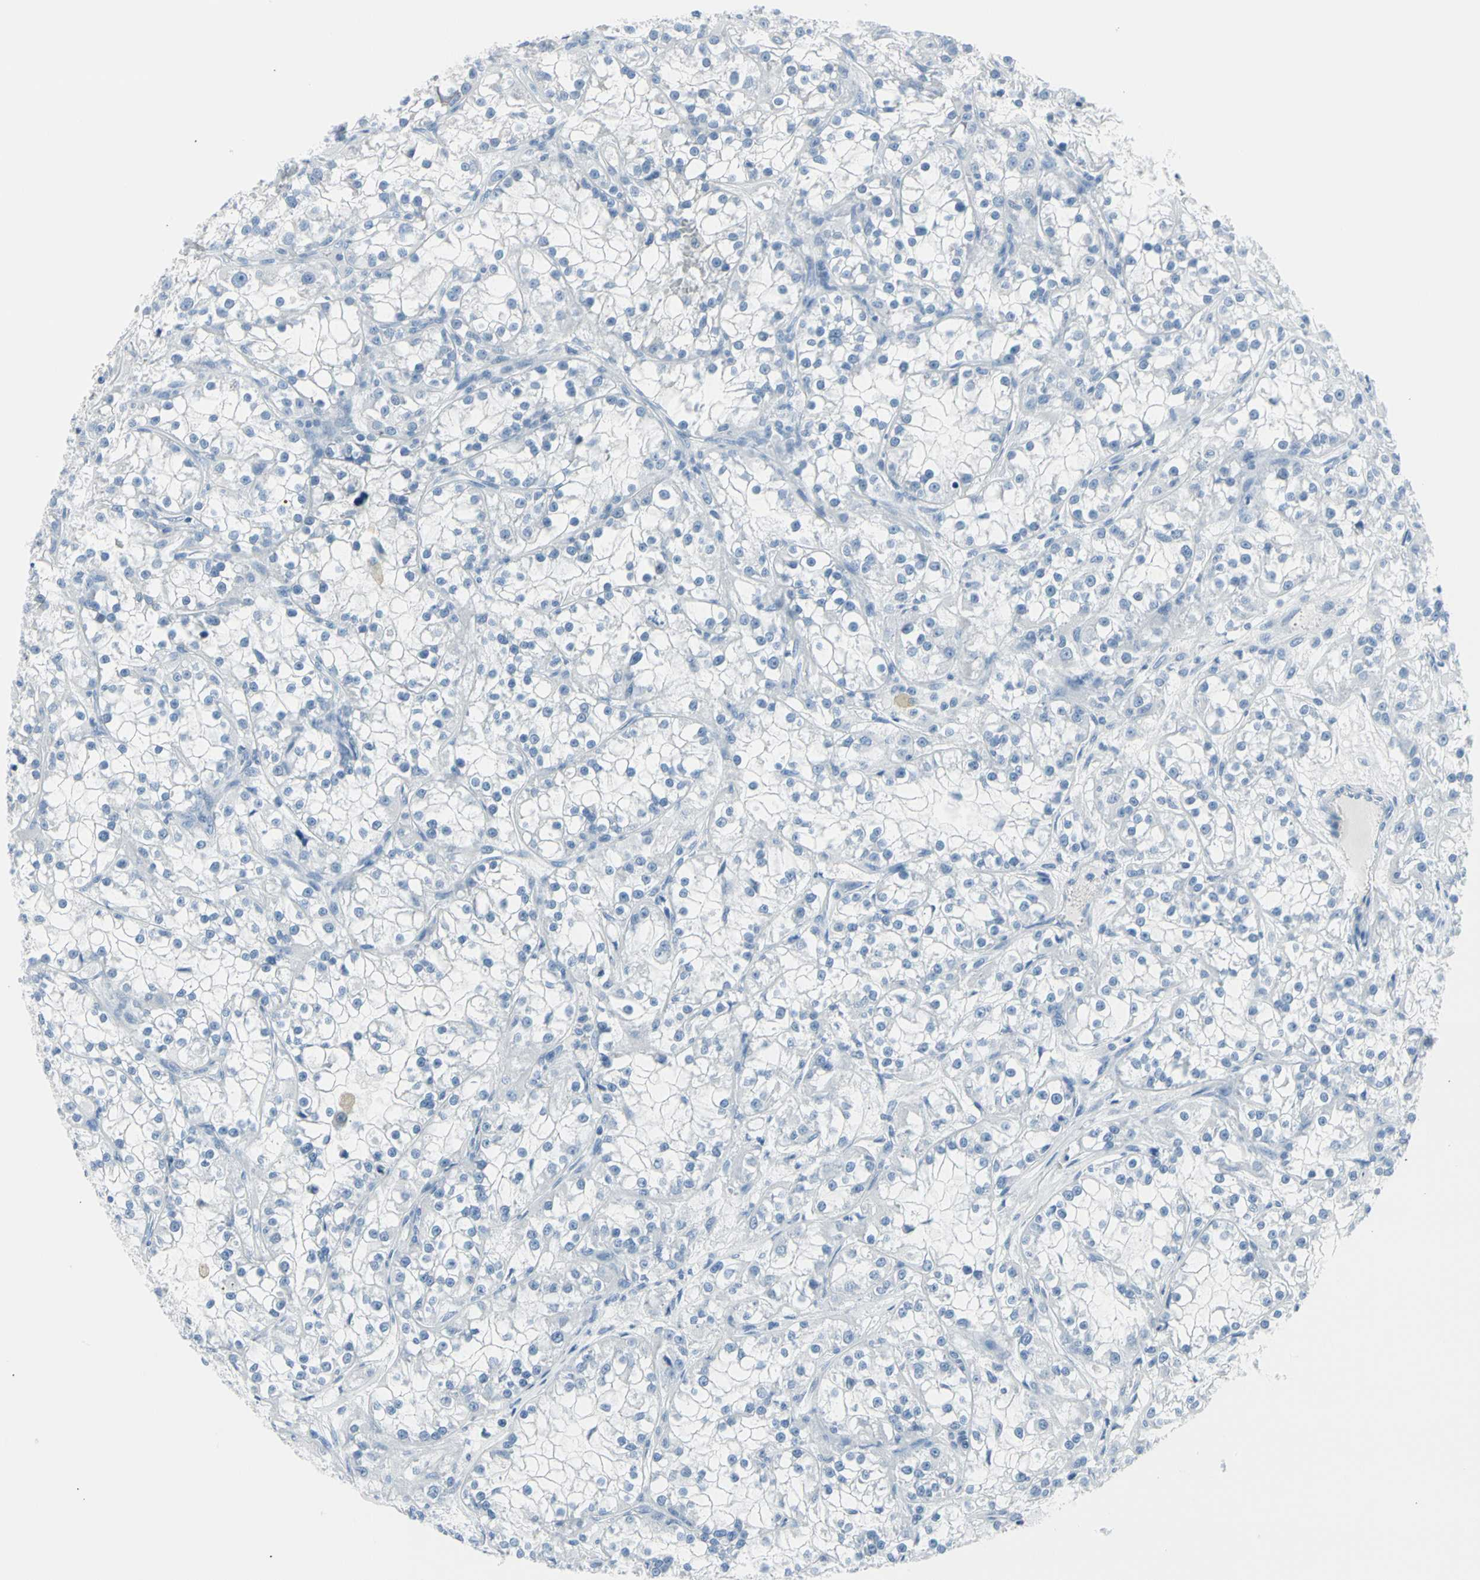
{"staining": {"intensity": "negative", "quantity": "none", "location": "none"}, "tissue": "renal cancer", "cell_type": "Tumor cells", "image_type": "cancer", "snomed": [{"axis": "morphology", "description": "Adenocarcinoma, NOS"}, {"axis": "topography", "description": "Kidney"}], "caption": "Renal cancer was stained to show a protein in brown. There is no significant positivity in tumor cells.", "gene": "TPO", "patient": {"sex": "female", "age": 52}}